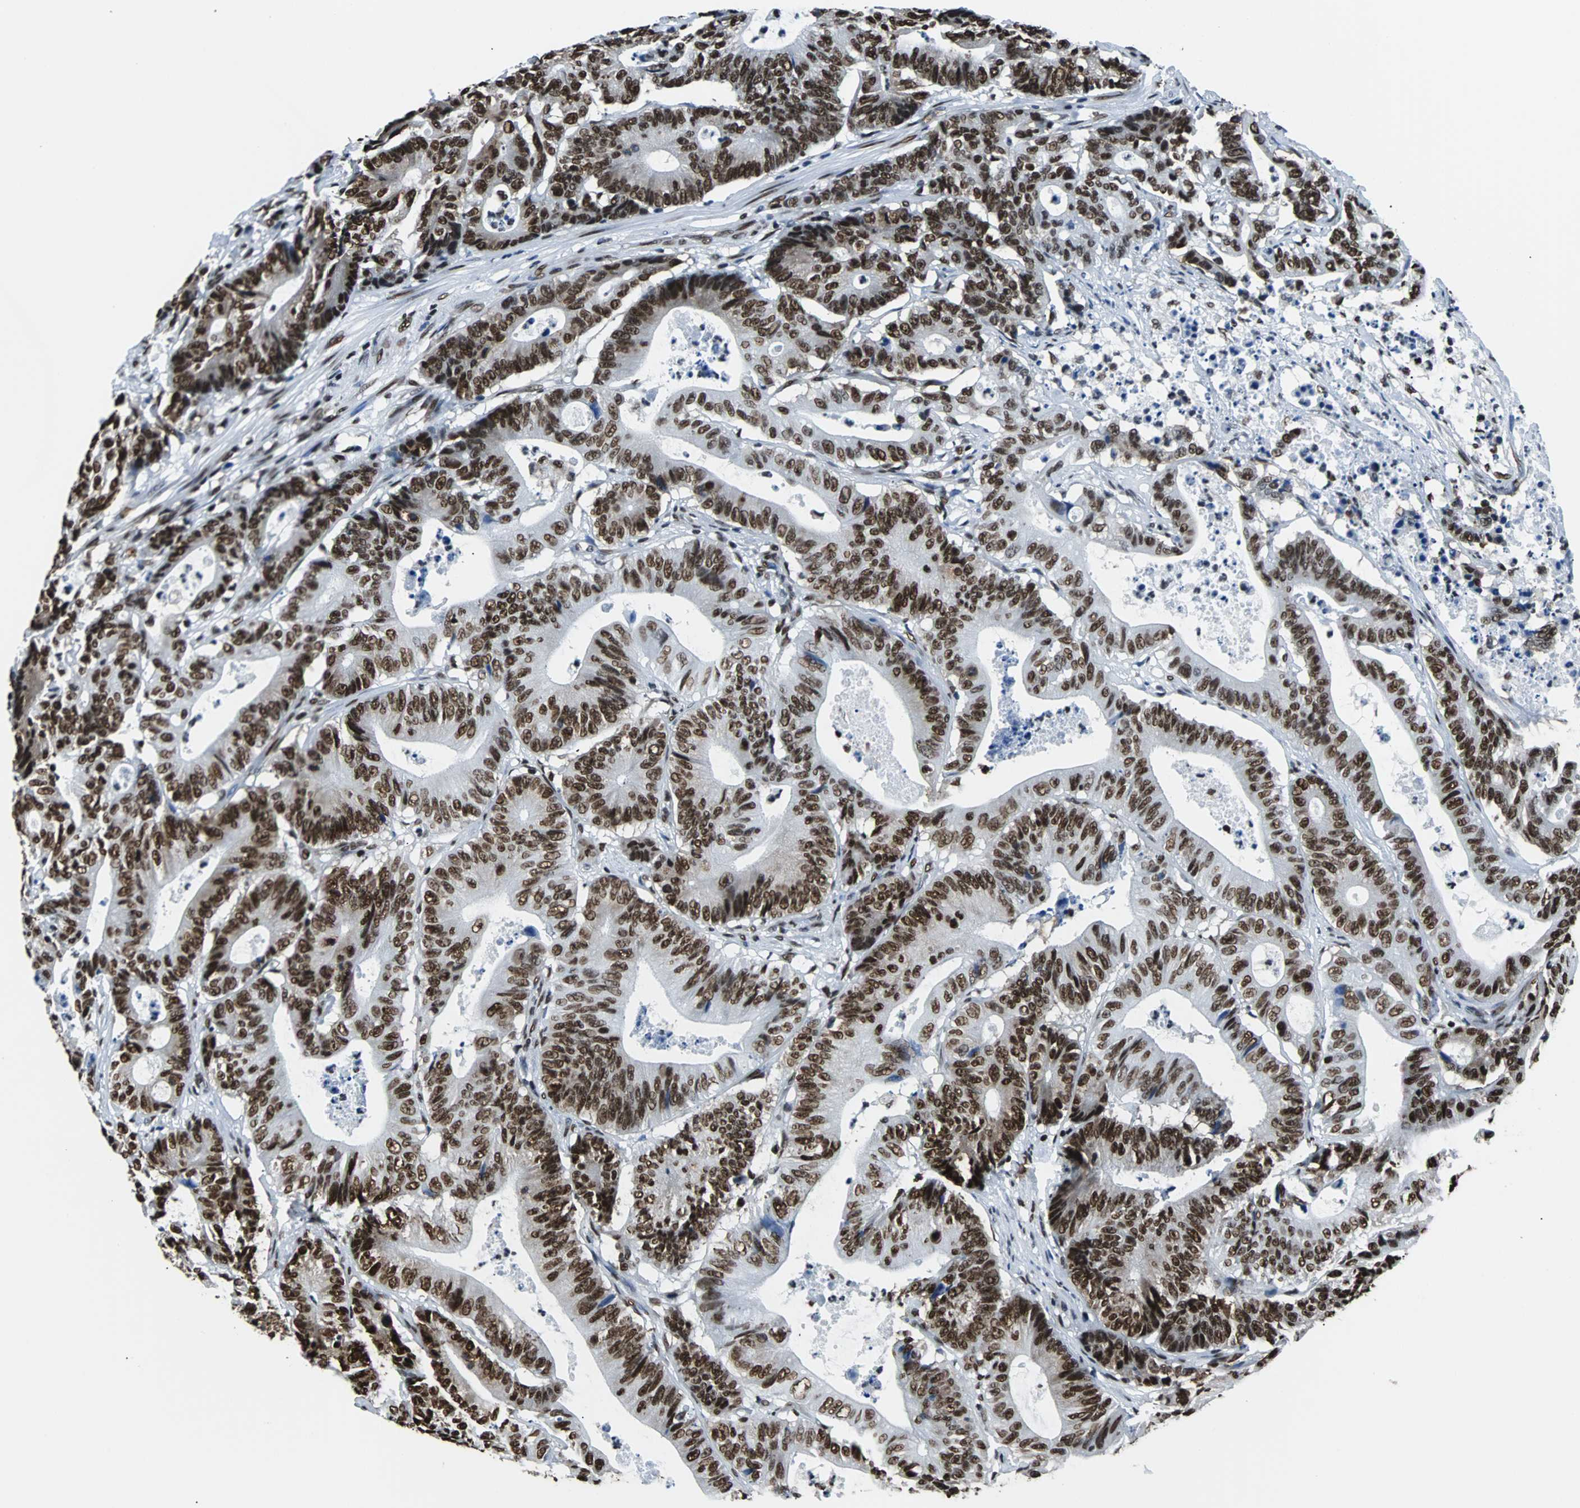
{"staining": {"intensity": "strong", "quantity": ">75%", "location": "nuclear"}, "tissue": "colorectal cancer", "cell_type": "Tumor cells", "image_type": "cancer", "snomed": [{"axis": "morphology", "description": "Adenocarcinoma, NOS"}, {"axis": "topography", "description": "Colon"}], "caption": "A high amount of strong nuclear staining is identified in approximately >75% of tumor cells in colorectal cancer tissue.", "gene": "FUBP1", "patient": {"sex": "female", "age": 84}}